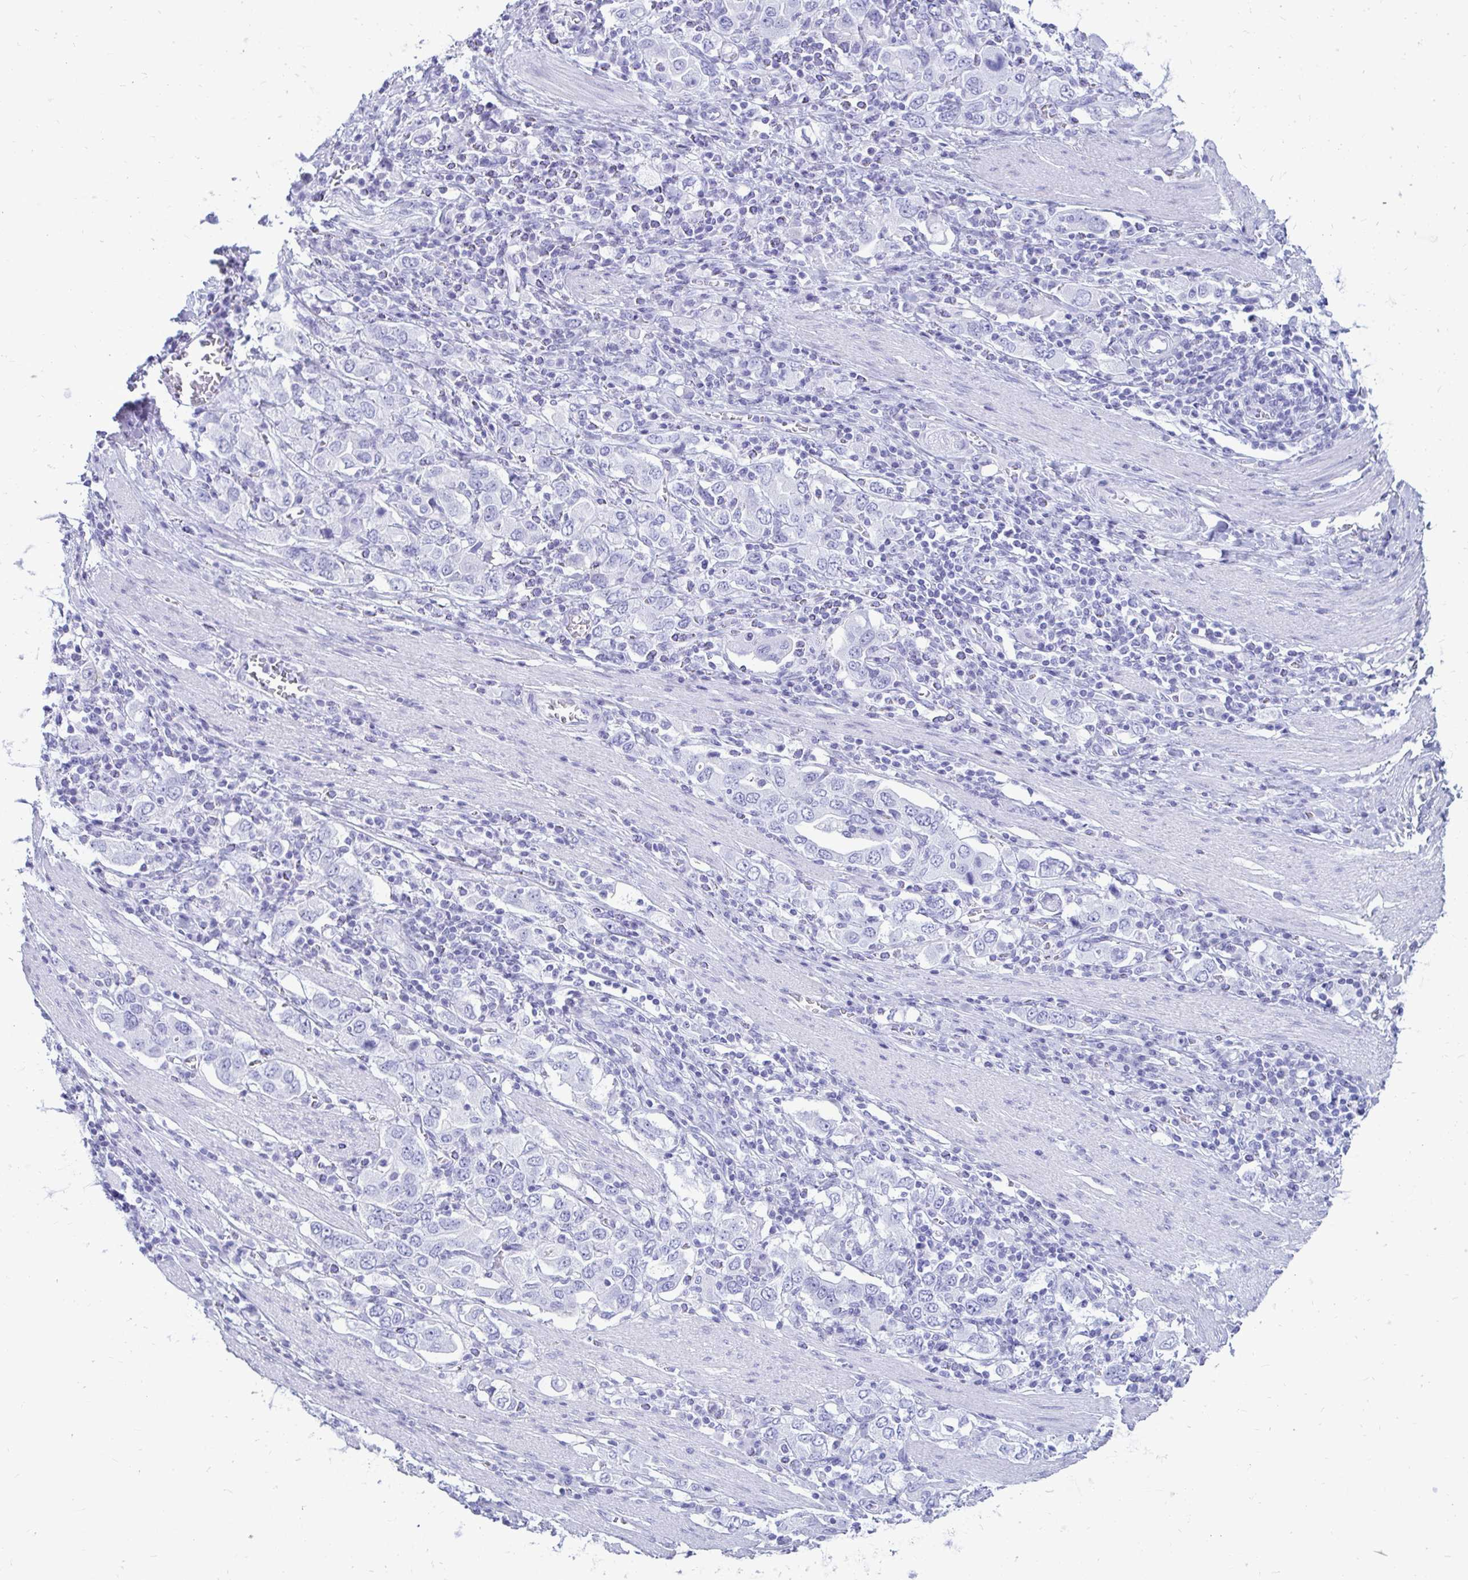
{"staining": {"intensity": "negative", "quantity": "none", "location": "none"}, "tissue": "stomach cancer", "cell_type": "Tumor cells", "image_type": "cancer", "snomed": [{"axis": "morphology", "description": "Adenocarcinoma, NOS"}, {"axis": "topography", "description": "Stomach, upper"}, {"axis": "topography", "description": "Stomach"}], "caption": "Tumor cells are negative for brown protein staining in adenocarcinoma (stomach). The staining was performed using DAB to visualize the protein expression in brown, while the nuclei were stained in blue with hematoxylin (Magnification: 20x).", "gene": "OR10R2", "patient": {"sex": "male", "age": 62}}